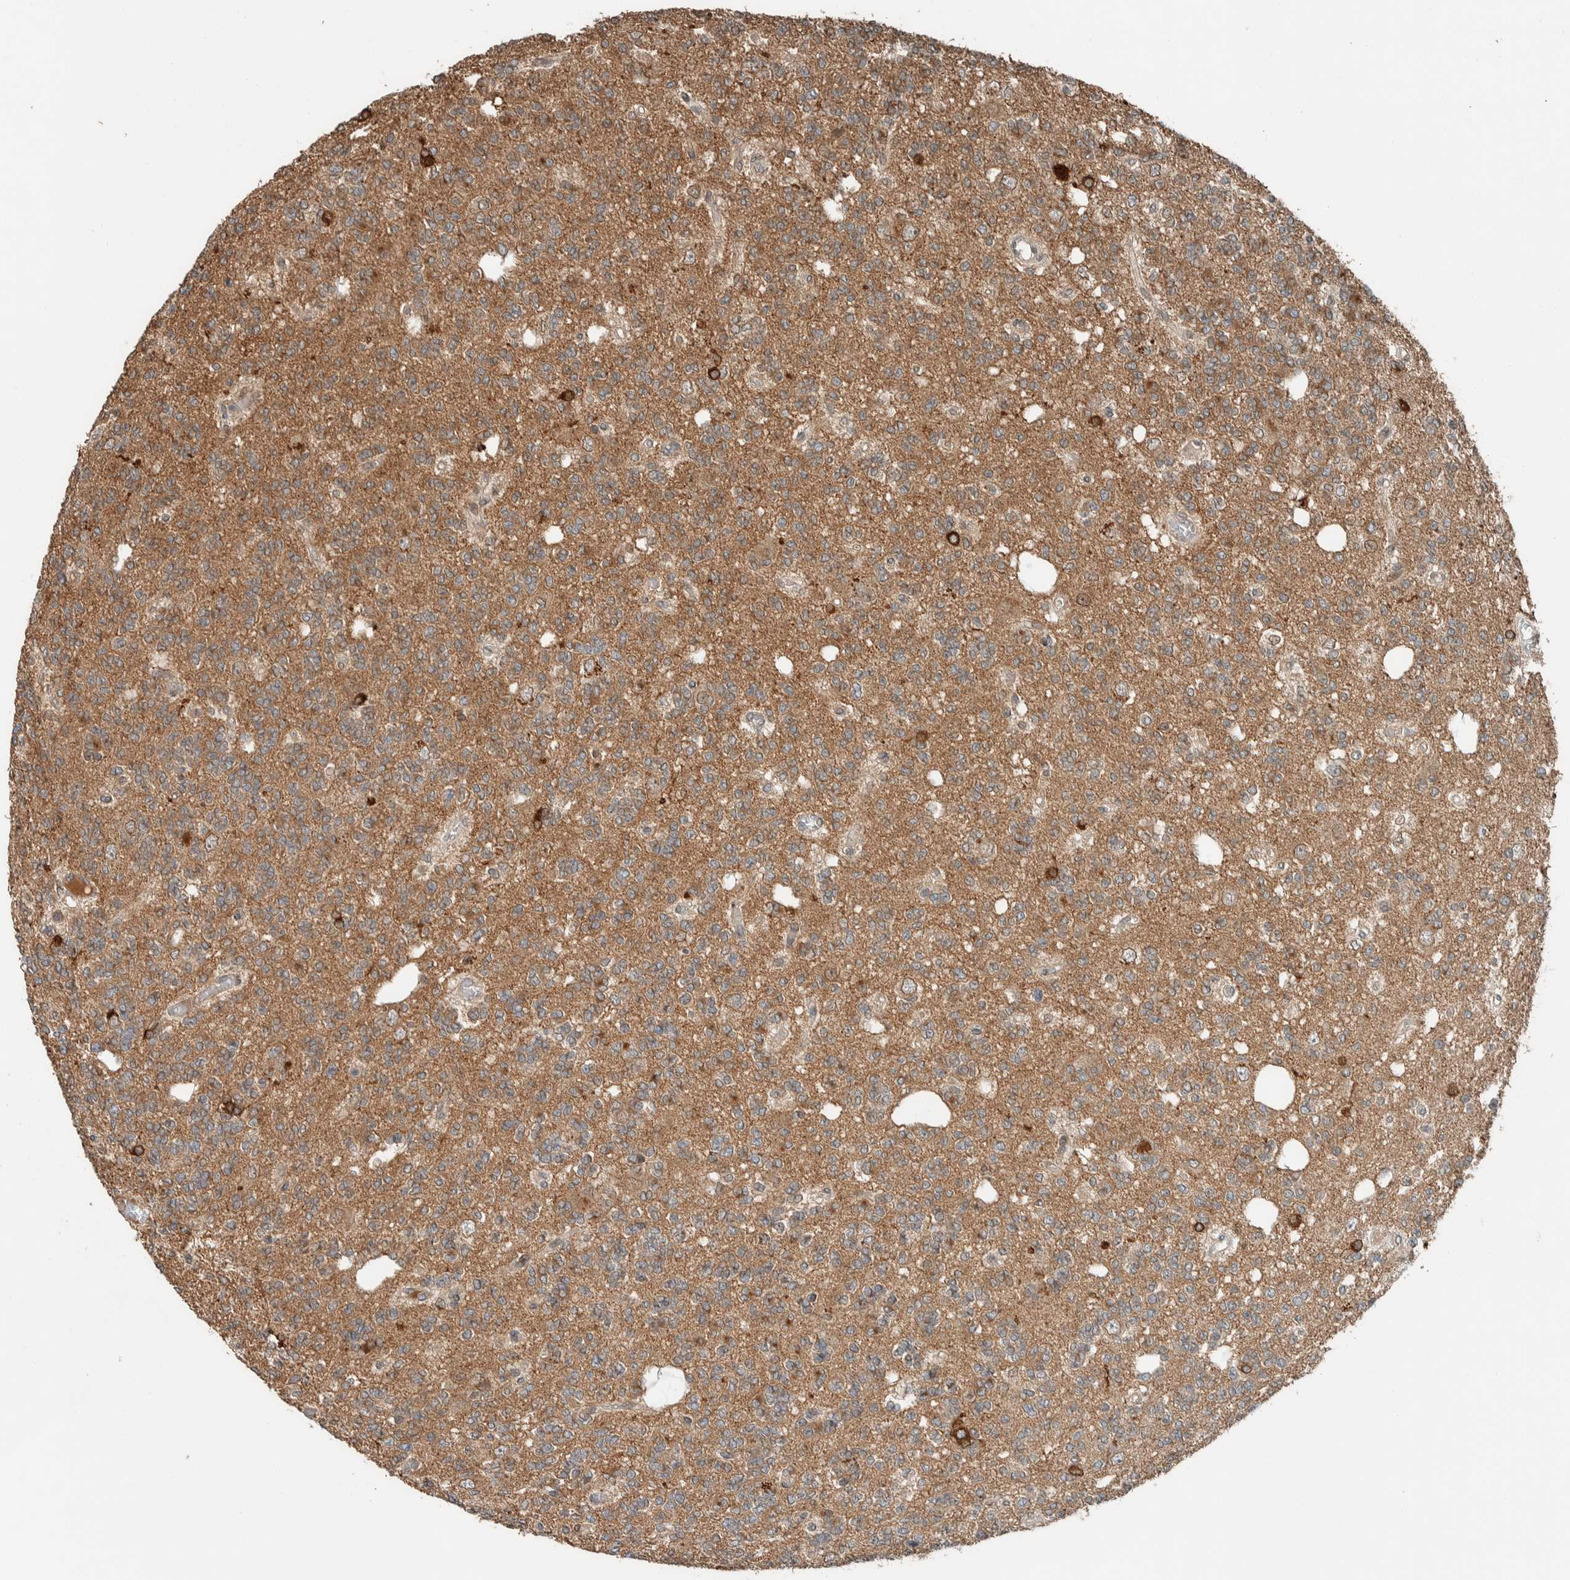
{"staining": {"intensity": "moderate", "quantity": ">75%", "location": "cytoplasmic/membranous"}, "tissue": "glioma", "cell_type": "Tumor cells", "image_type": "cancer", "snomed": [{"axis": "morphology", "description": "Glioma, malignant, Low grade"}, {"axis": "topography", "description": "Brain"}], "caption": "Immunohistochemical staining of glioma exhibits medium levels of moderate cytoplasmic/membranous protein staining in approximately >75% of tumor cells.", "gene": "NBR1", "patient": {"sex": "male", "age": 38}}